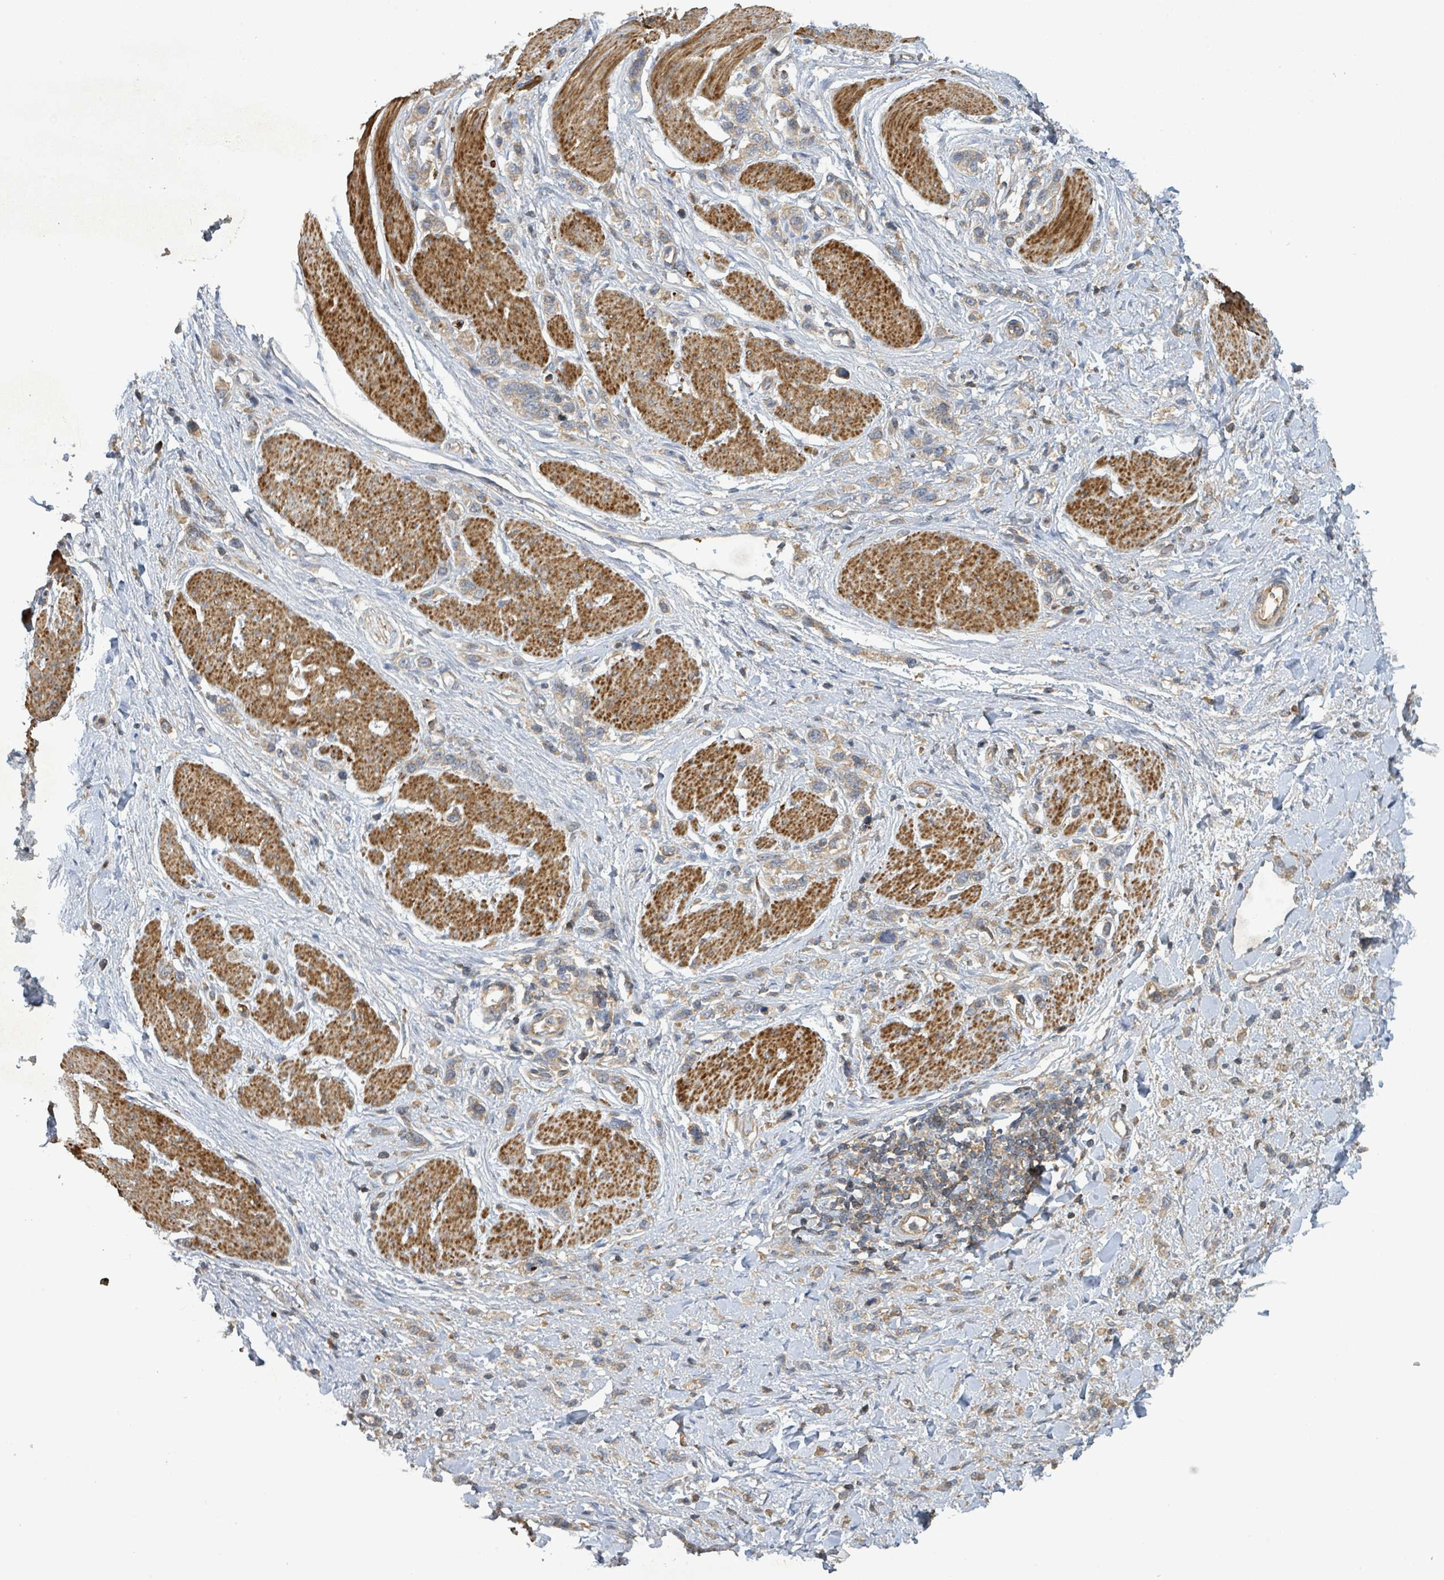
{"staining": {"intensity": "weak", "quantity": ">75%", "location": "cytoplasmic/membranous"}, "tissue": "stomach cancer", "cell_type": "Tumor cells", "image_type": "cancer", "snomed": [{"axis": "morphology", "description": "Adenocarcinoma, NOS"}, {"axis": "topography", "description": "Stomach"}], "caption": "The micrograph displays staining of adenocarcinoma (stomach), revealing weak cytoplasmic/membranous protein staining (brown color) within tumor cells. The staining was performed using DAB (3,3'-diaminobenzidine) to visualize the protein expression in brown, while the nuclei were stained in blue with hematoxylin (Magnification: 20x).", "gene": "STARD4", "patient": {"sex": "female", "age": 65}}